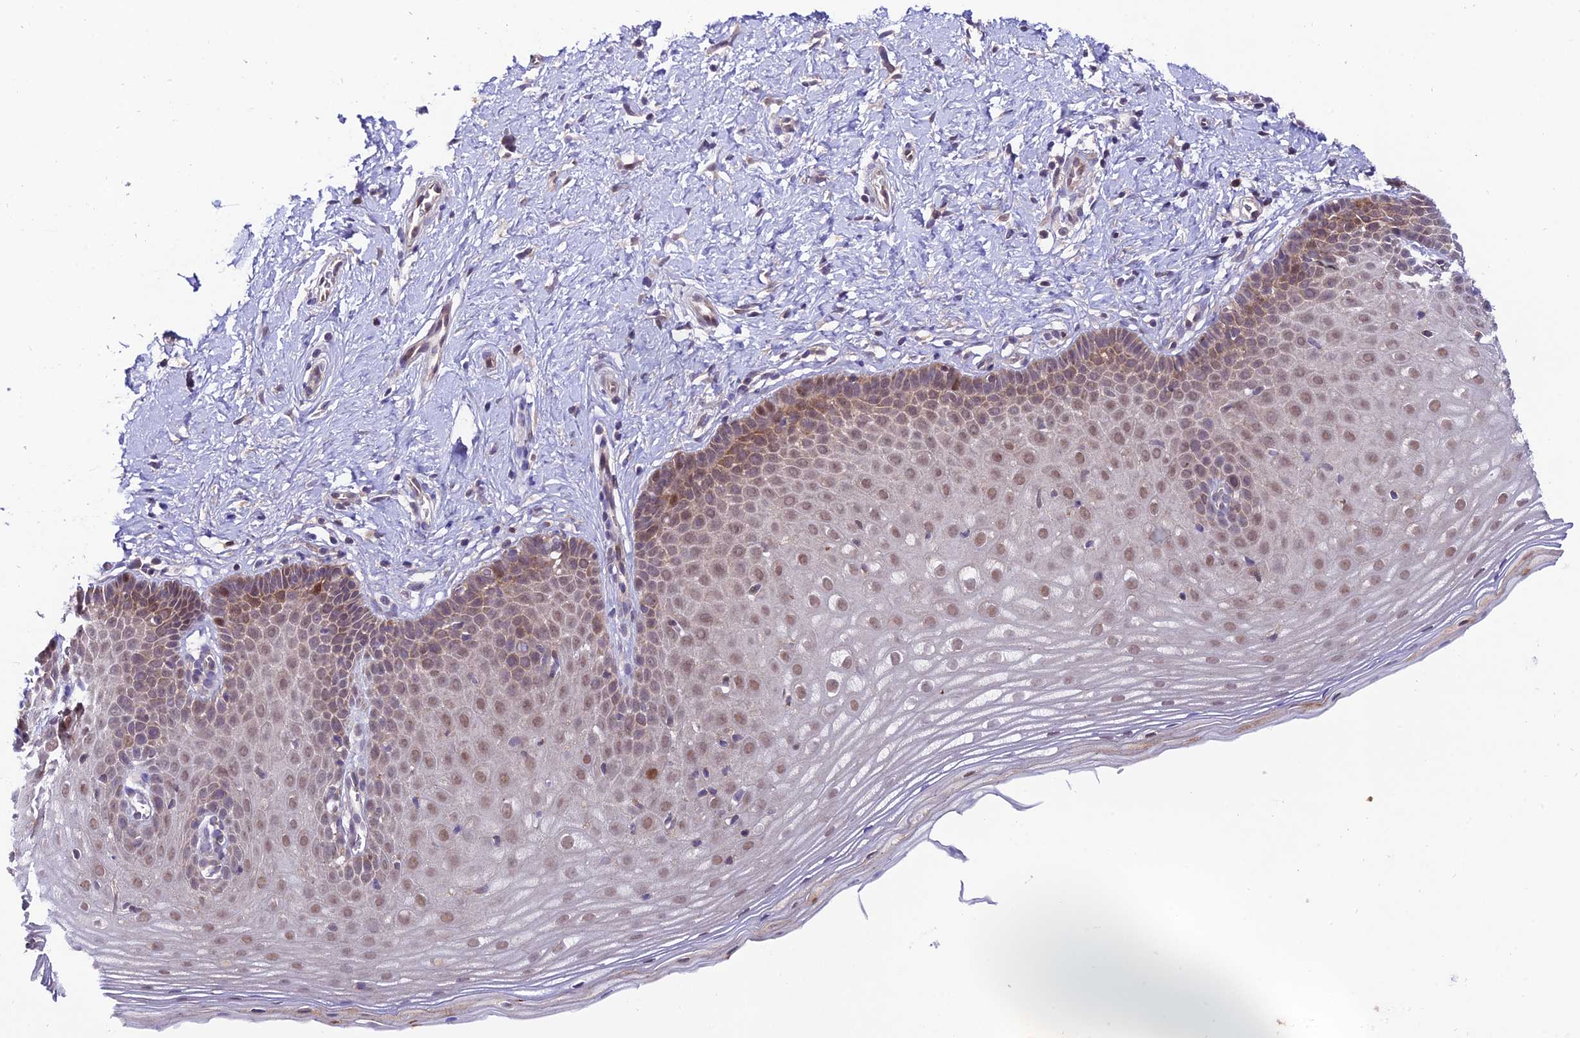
{"staining": {"intensity": "weak", "quantity": "<25%", "location": "cytoplasmic/membranous"}, "tissue": "cervix", "cell_type": "Glandular cells", "image_type": "normal", "snomed": [{"axis": "morphology", "description": "Normal tissue, NOS"}, {"axis": "topography", "description": "Cervix"}], "caption": "A high-resolution image shows IHC staining of unremarkable cervix, which exhibits no significant positivity in glandular cells.", "gene": "TRIM40", "patient": {"sex": "female", "age": 36}}